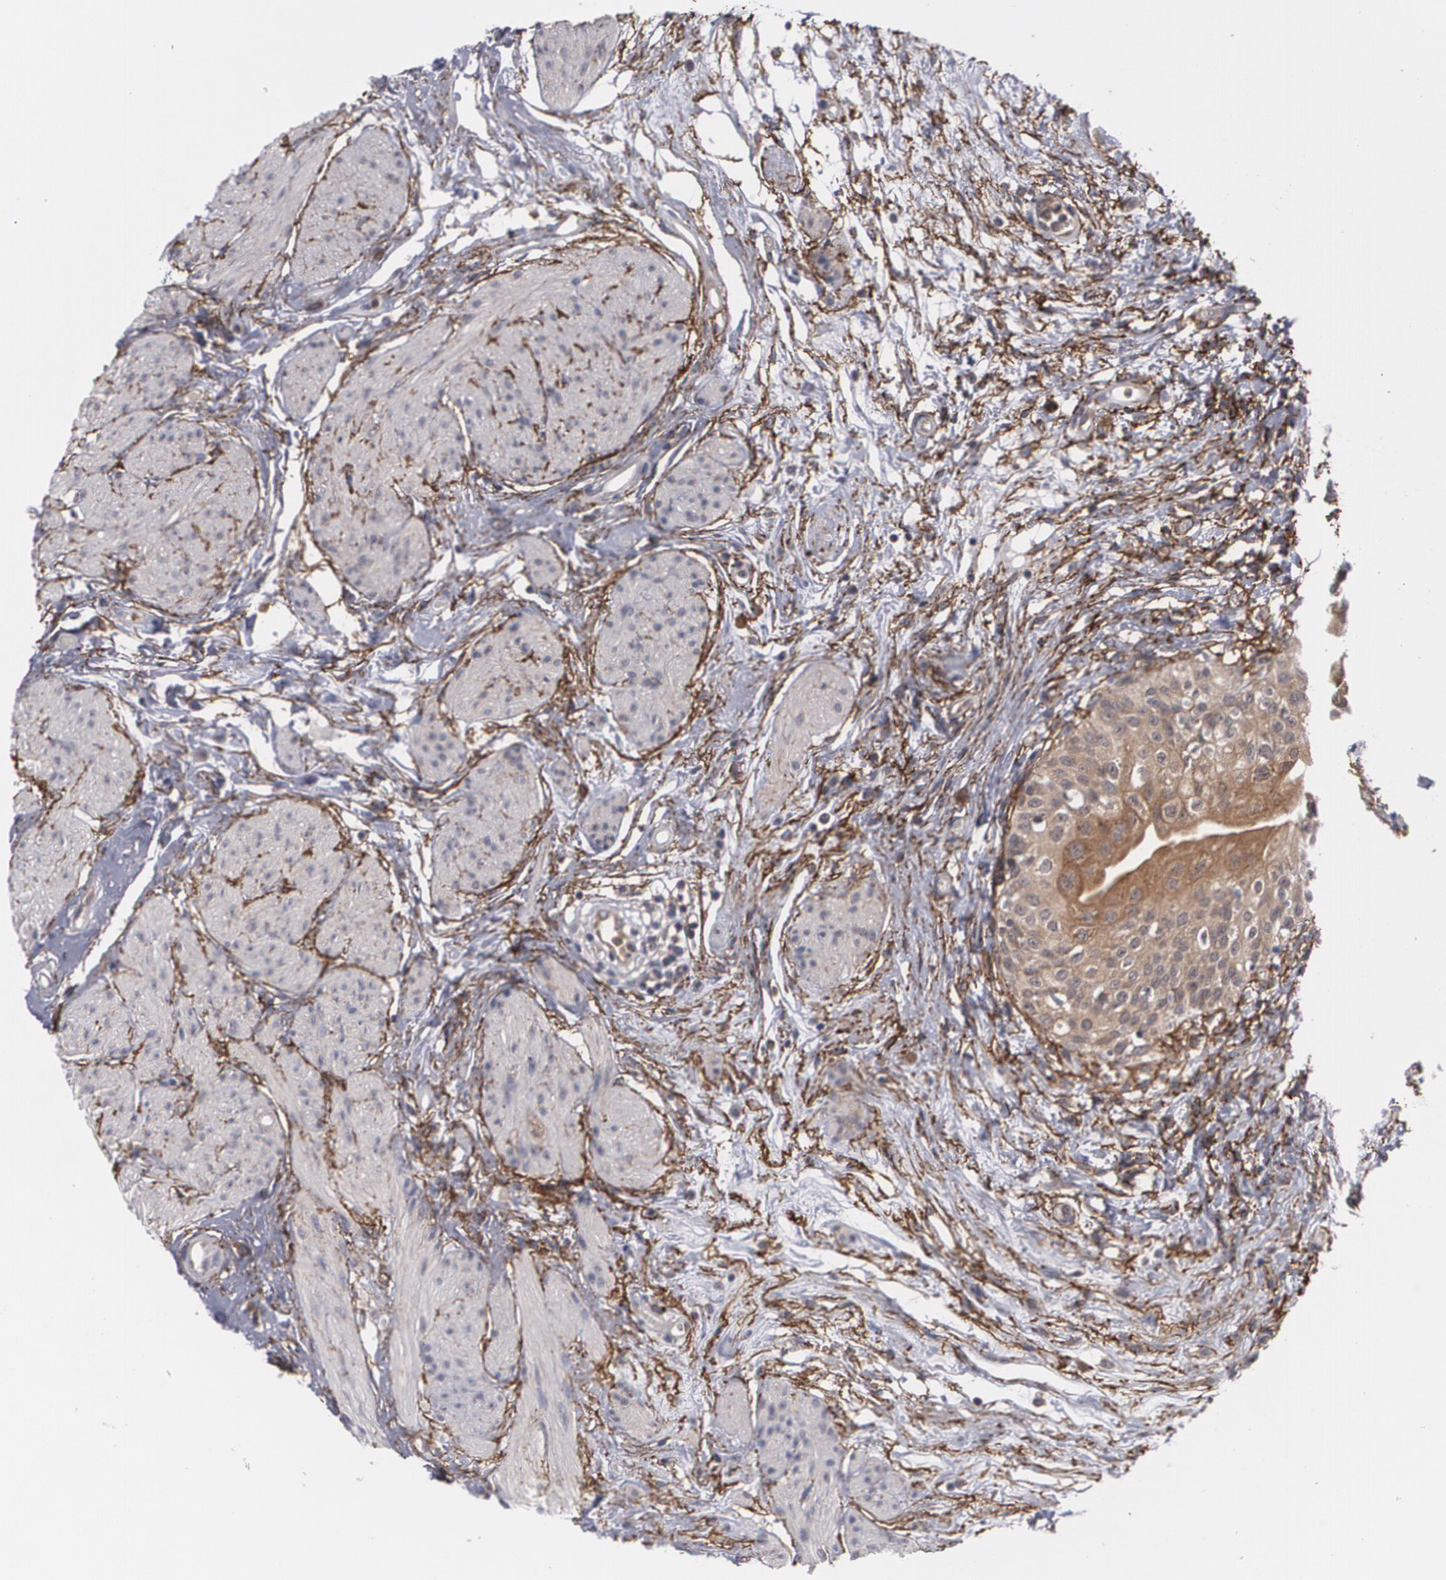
{"staining": {"intensity": "moderate", "quantity": ">75%", "location": "cytoplasmic/membranous"}, "tissue": "urinary bladder", "cell_type": "Urothelial cells", "image_type": "normal", "snomed": [{"axis": "morphology", "description": "Normal tissue, NOS"}, {"axis": "topography", "description": "Urinary bladder"}], "caption": "A medium amount of moderate cytoplasmic/membranous positivity is appreciated in about >75% of urothelial cells in benign urinary bladder.", "gene": "BMP6", "patient": {"sex": "female", "age": 55}}